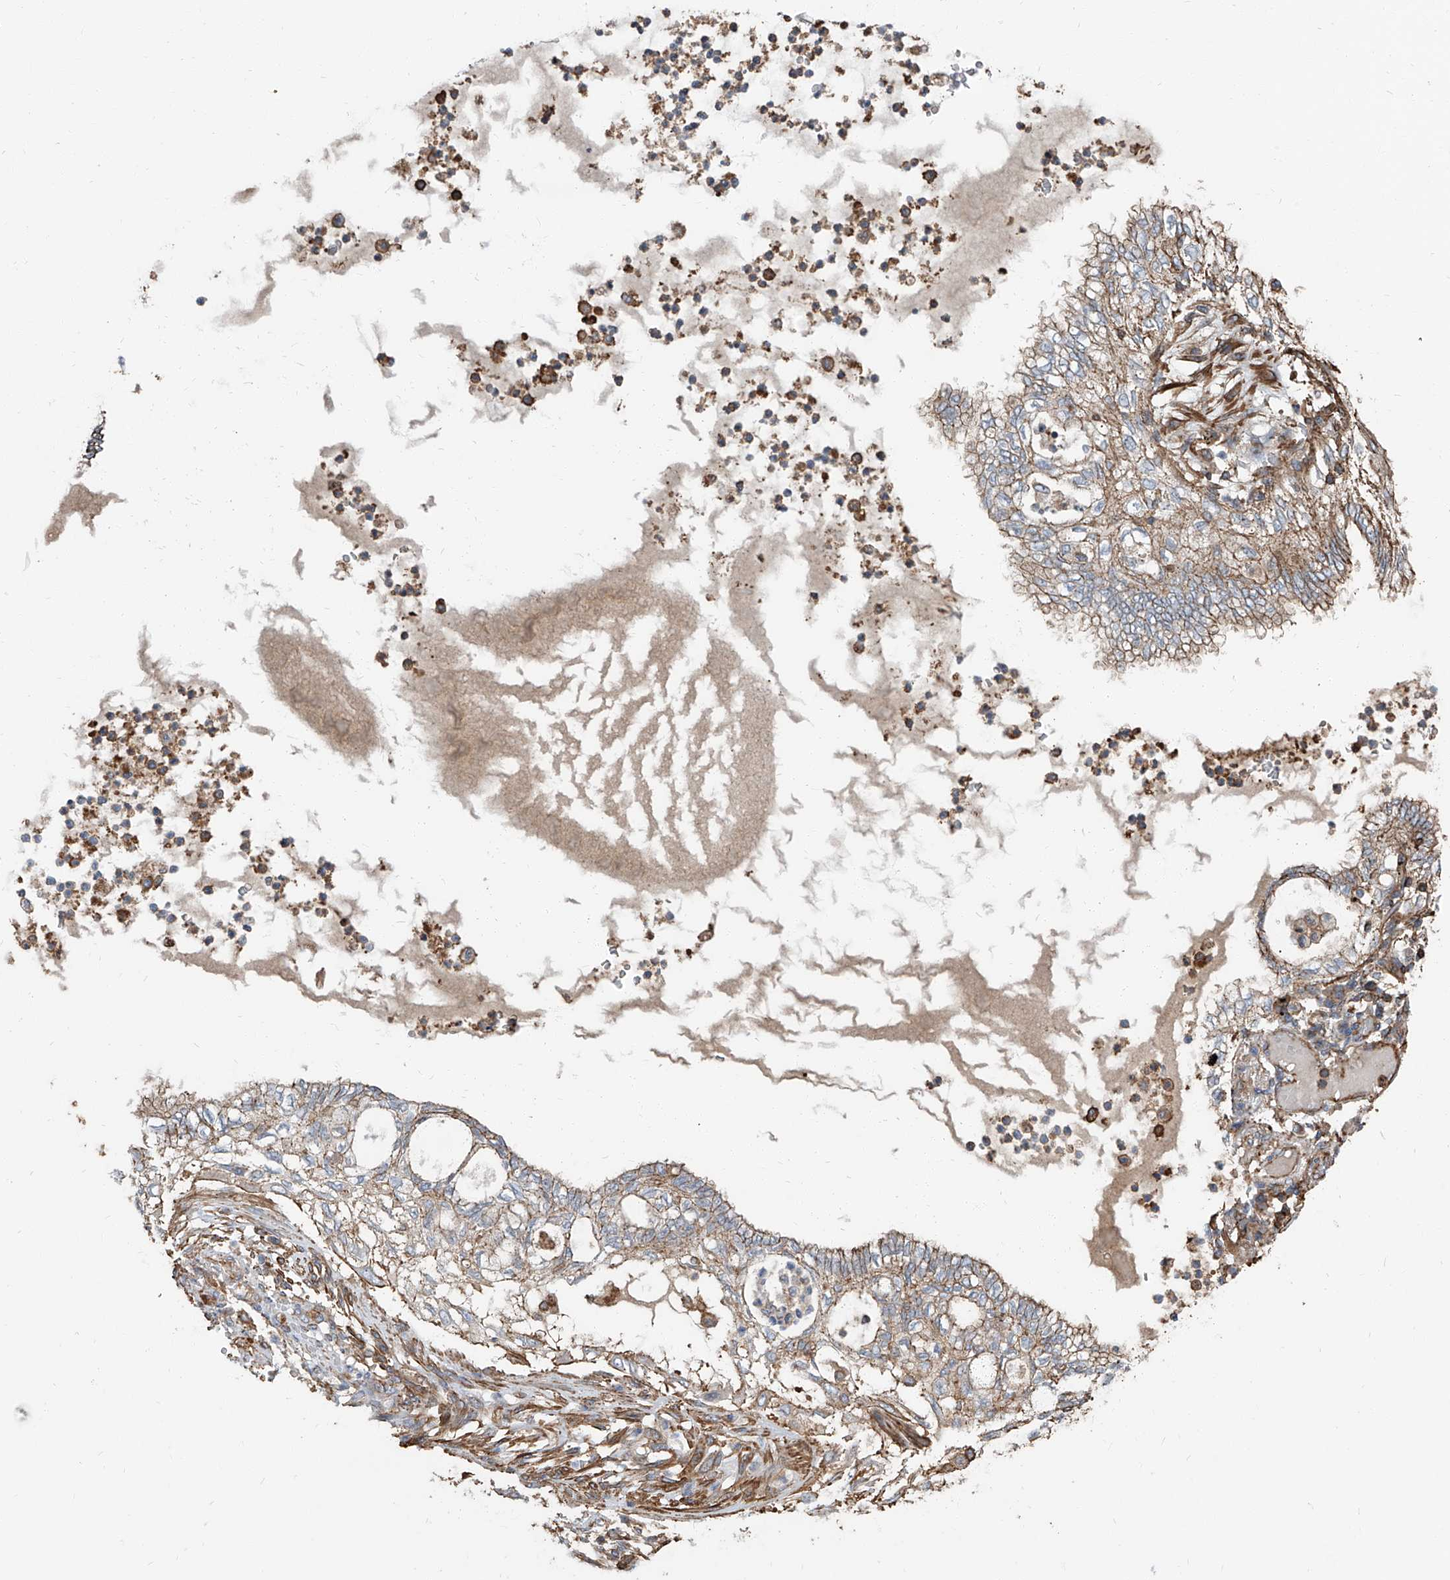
{"staining": {"intensity": "moderate", "quantity": "<25%", "location": "cytoplasmic/membranous"}, "tissue": "lung cancer", "cell_type": "Tumor cells", "image_type": "cancer", "snomed": [{"axis": "morphology", "description": "Adenocarcinoma, NOS"}, {"axis": "topography", "description": "Lung"}], "caption": "This is a histology image of immunohistochemistry (IHC) staining of lung cancer, which shows moderate staining in the cytoplasmic/membranous of tumor cells.", "gene": "PIEZO2", "patient": {"sex": "female", "age": 70}}